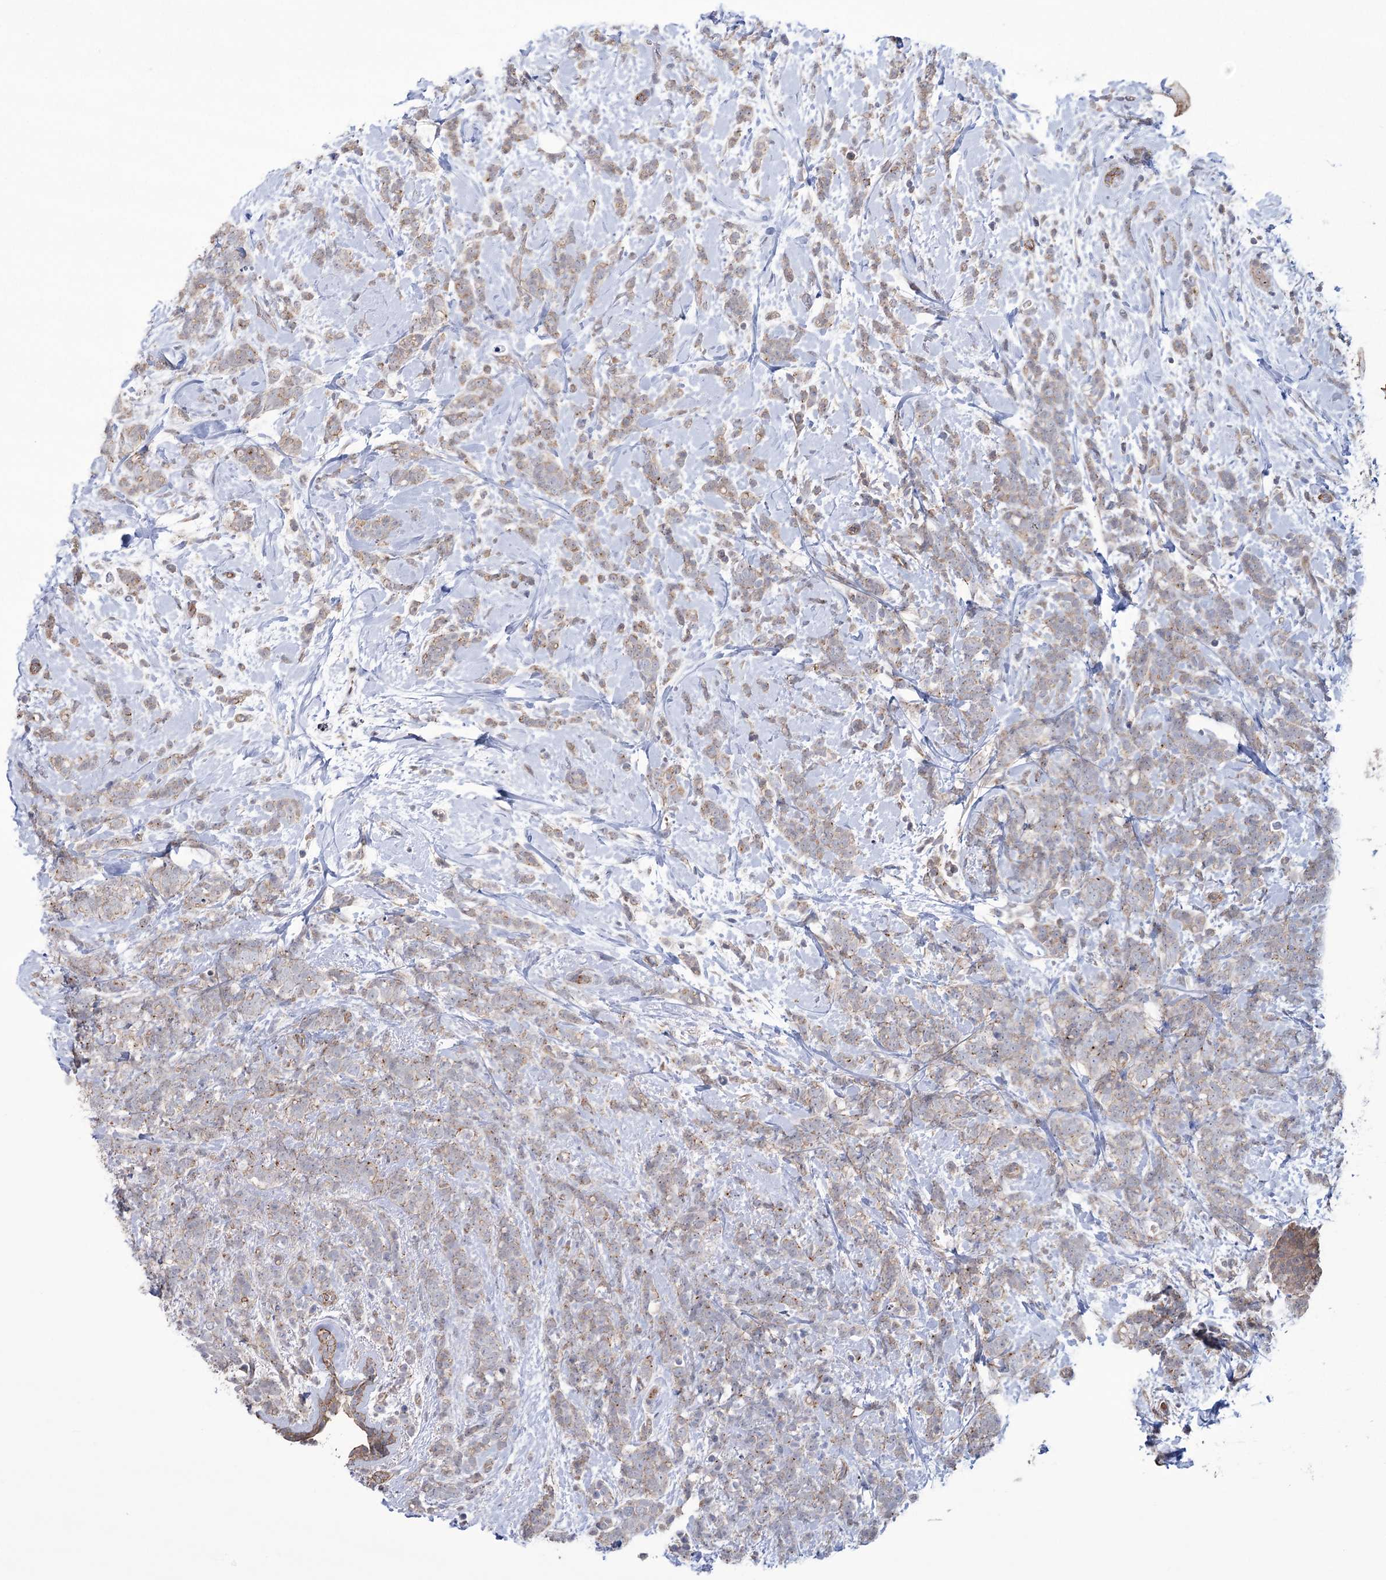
{"staining": {"intensity": "moderate", "quantity": "<25%", "location": "cytoplasmic/membranous"}, "tissue": "breast cancer", "cell_type": "Tumor cells", "image_type": "cancer", "snomed": [{"axis": "morphology", "description": "Lobular carcinoma"}, {"axis": "topography", "description": "Breast"}], "caption": "Breast cancer stained with a brown dye demonstrates moderate cytoplasmic/membranous positive staining in approximately <25% of tumor cells.", "gene": "TRIM71", "patient": {"sex": "female", "age": 58}}